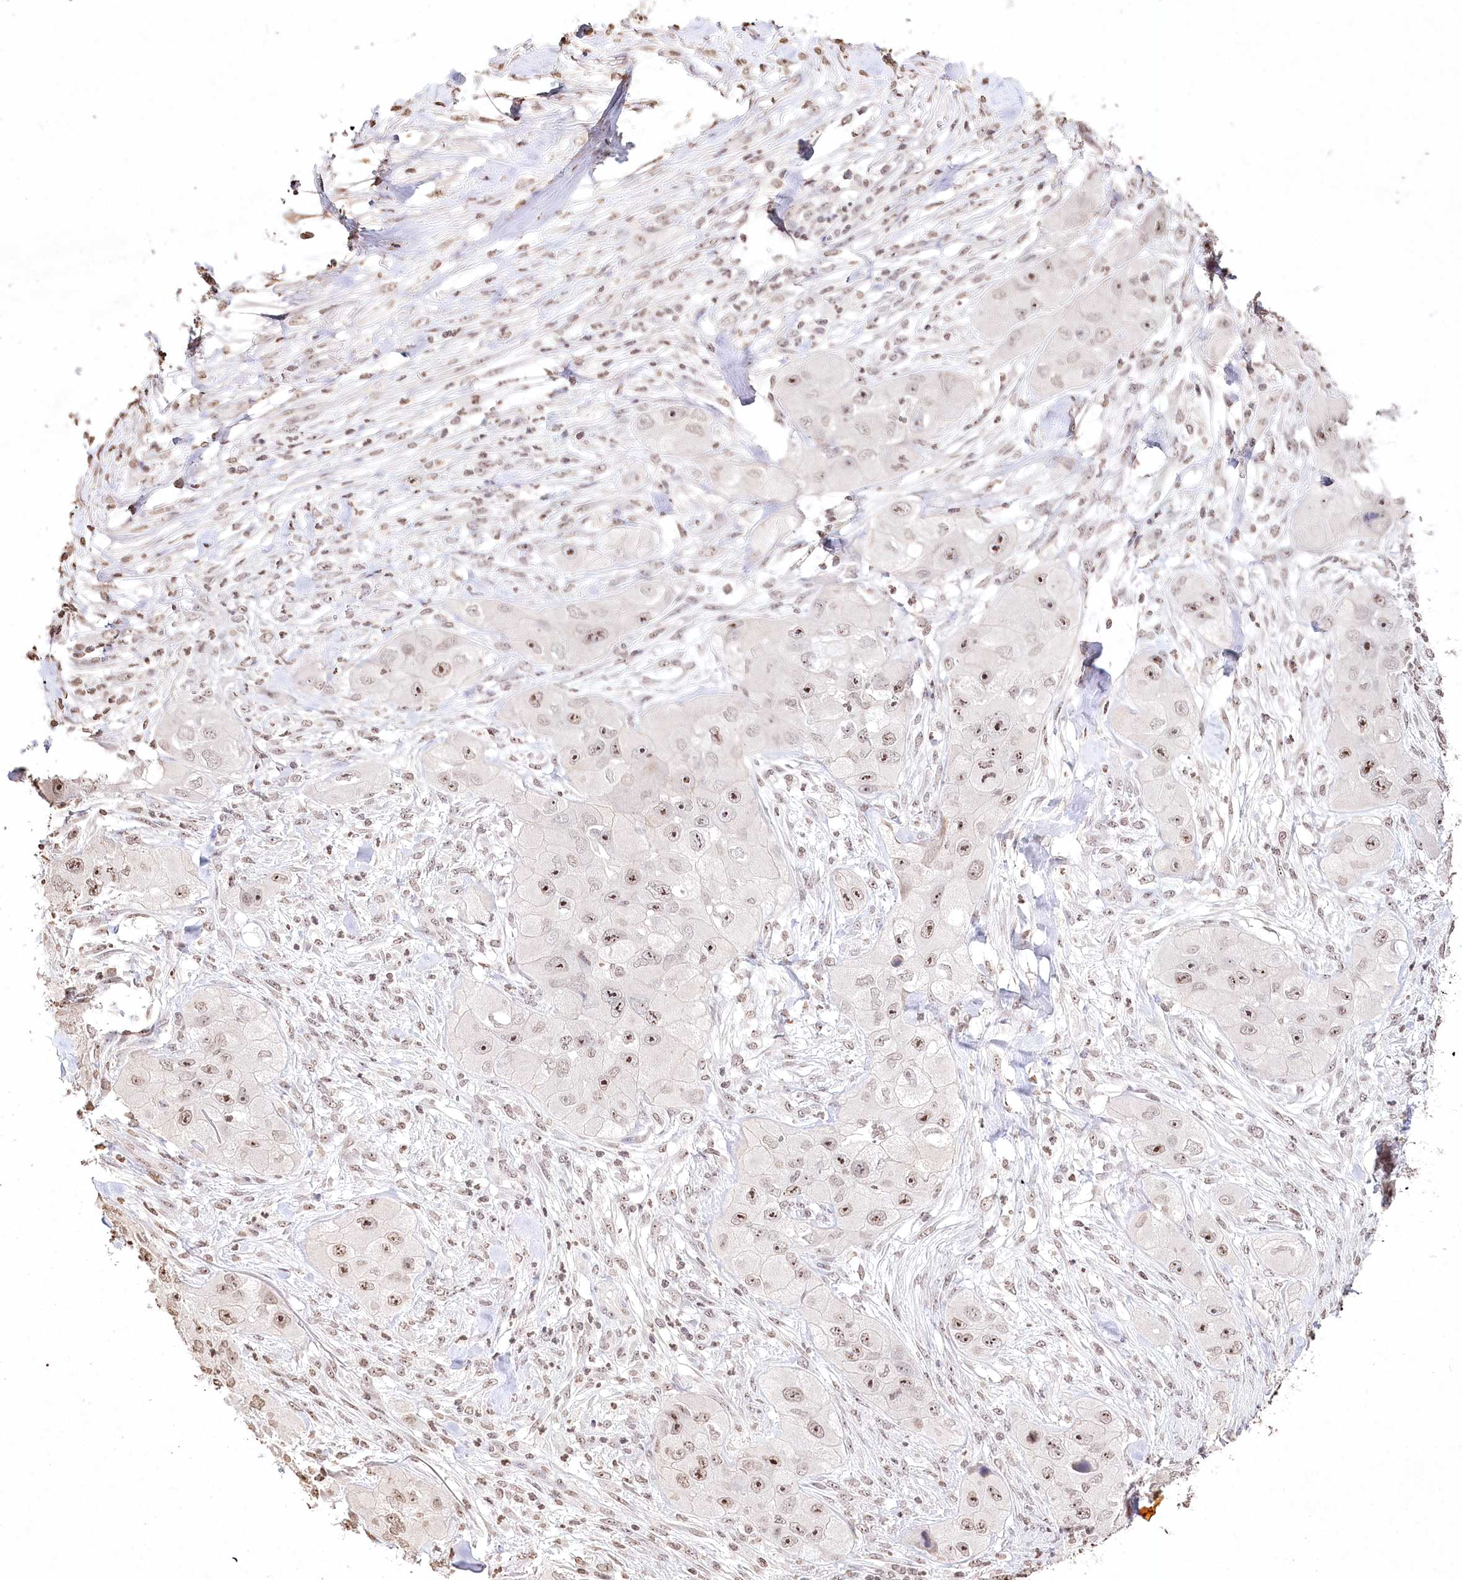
{"staining": {"intensity": "weak", "quantity": ">75%", "location": "nuclear"}, "tissue": "skin cancer", "cell_type": "Tumor cells", "image_type": "cancer", "snomed": [{"axis": "morphology", "description": "Squamous cell carcinoma, NOS"}, {"axis": "topography", "description": "Skin"}, {"axis": "topography", "description": "Subcutis"}], "caption": "Skin cancer (squamous cell carcinoma) stained with a brown dye shows weak nuclear positive expression in about >75% of tumor cells.", "gene": "DMXL1", "patient": {"sex": "male", "age": 73}}